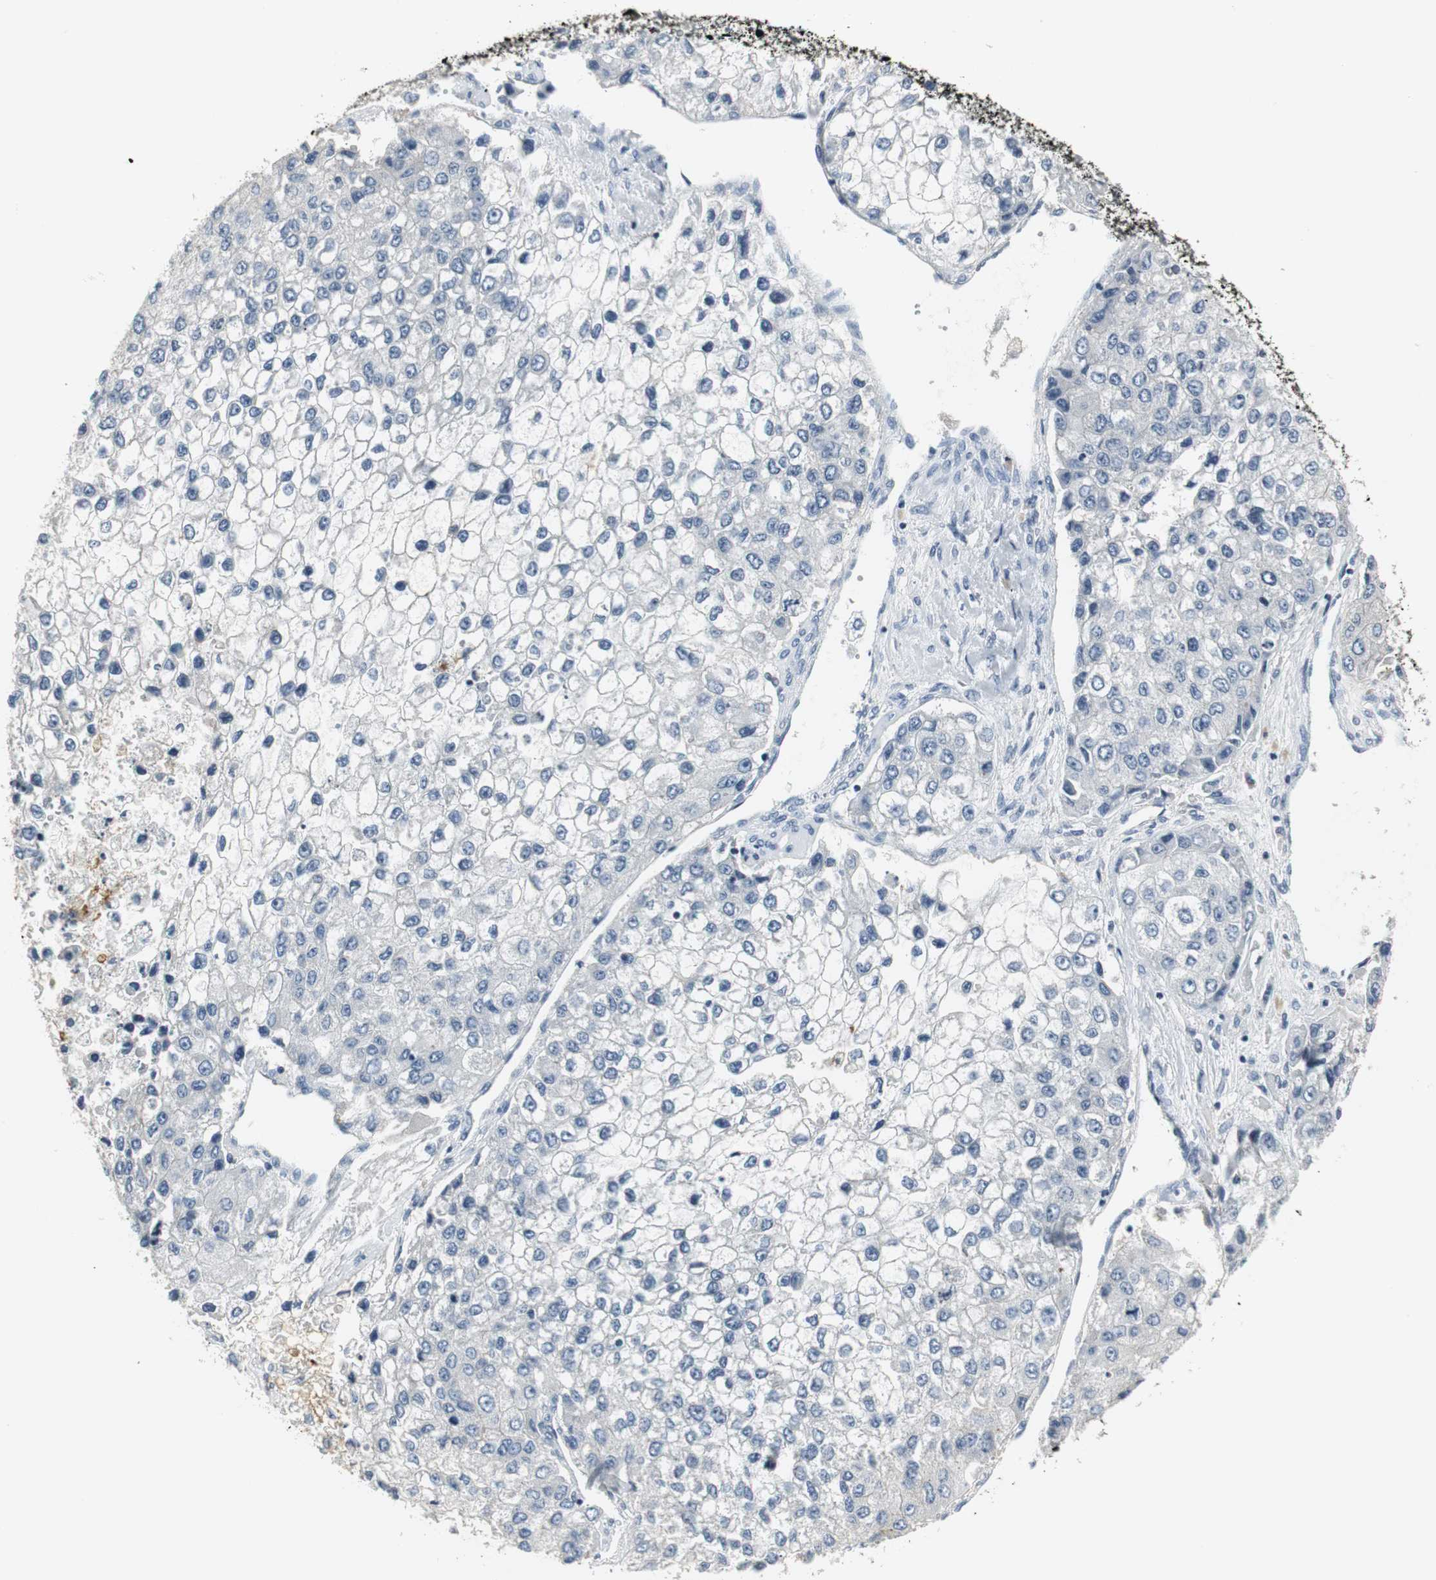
{"staining": {"intensity": "negative", "quantity": "none", "location": "none"}, "tissue": "liver cancer", "cell_type": "Tumor cells", "image_type": "cancer", "snomed": [{"axis": "morphology", "description": "Carcinoma, Hepatocellular, NOS"}, {"axis": "topography", "description": "Liver"}], "caption": "Photomicrograph shows no significant protein positivity in tumor cells of liver cancer. Nuclei are stained in blue.", "gene": "SLC2A5", "patient": {"sex": "female", "age": 66}}